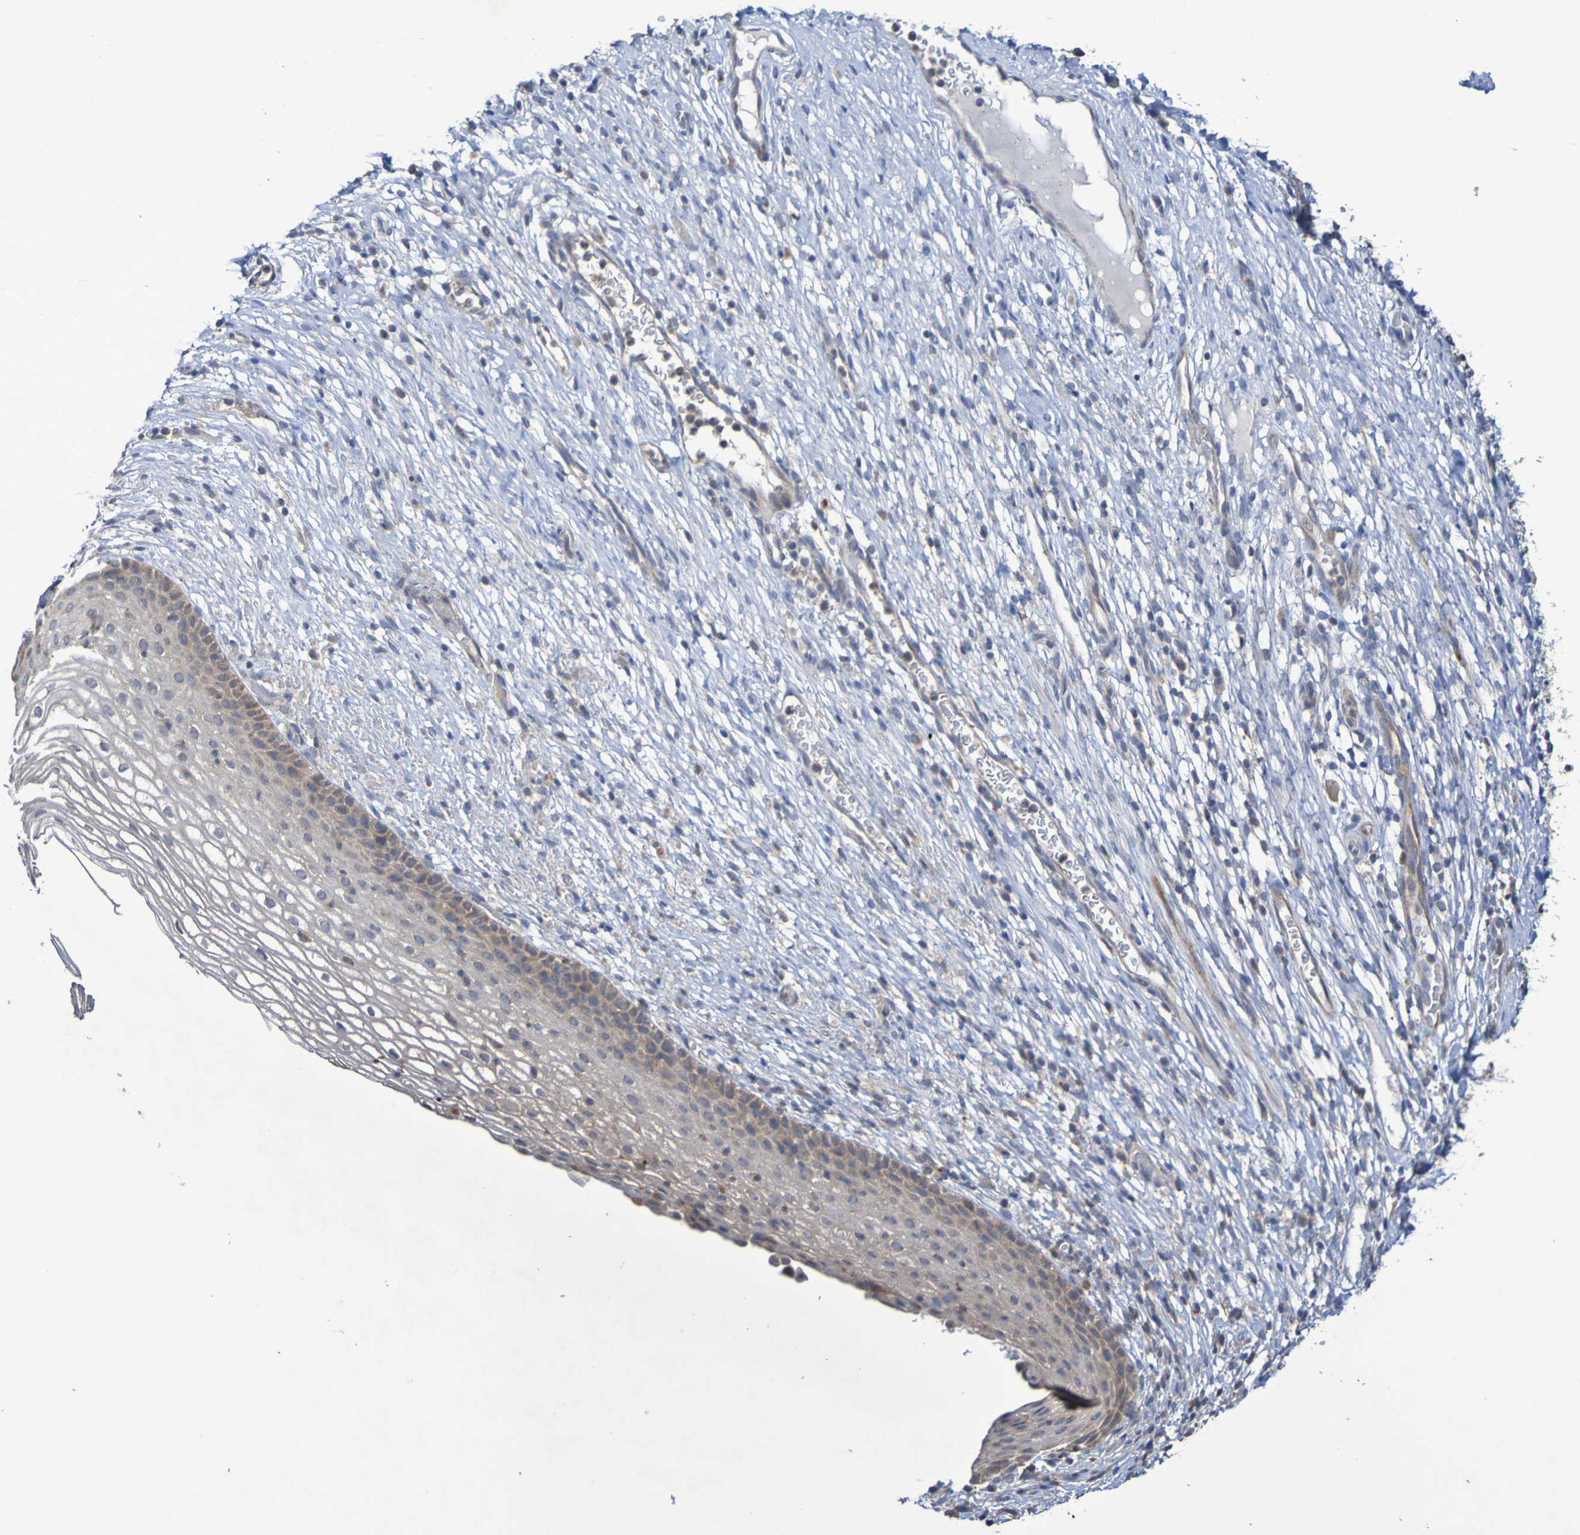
{"staining": {"intensity": "weak", "quantity": "<25%", "location": "cytoplasmic/membranous"}, "tissue": "cervical cancer", "cell_type": "Tumor cells", "image_type": "cancer", "snomed": [{"axis": "morphology", "description": "Squamous cell carcinoma, NOS"}, {"axis": "topography", "description": "Cervix"}], "caption": "Immunohistochemical staining of human cervical cancer (squamous cell carcinoma) demonstrates no significant expression in tumor cells.", "gene": "C3orf18", "patient": {"sex": "female", "age": 51}}